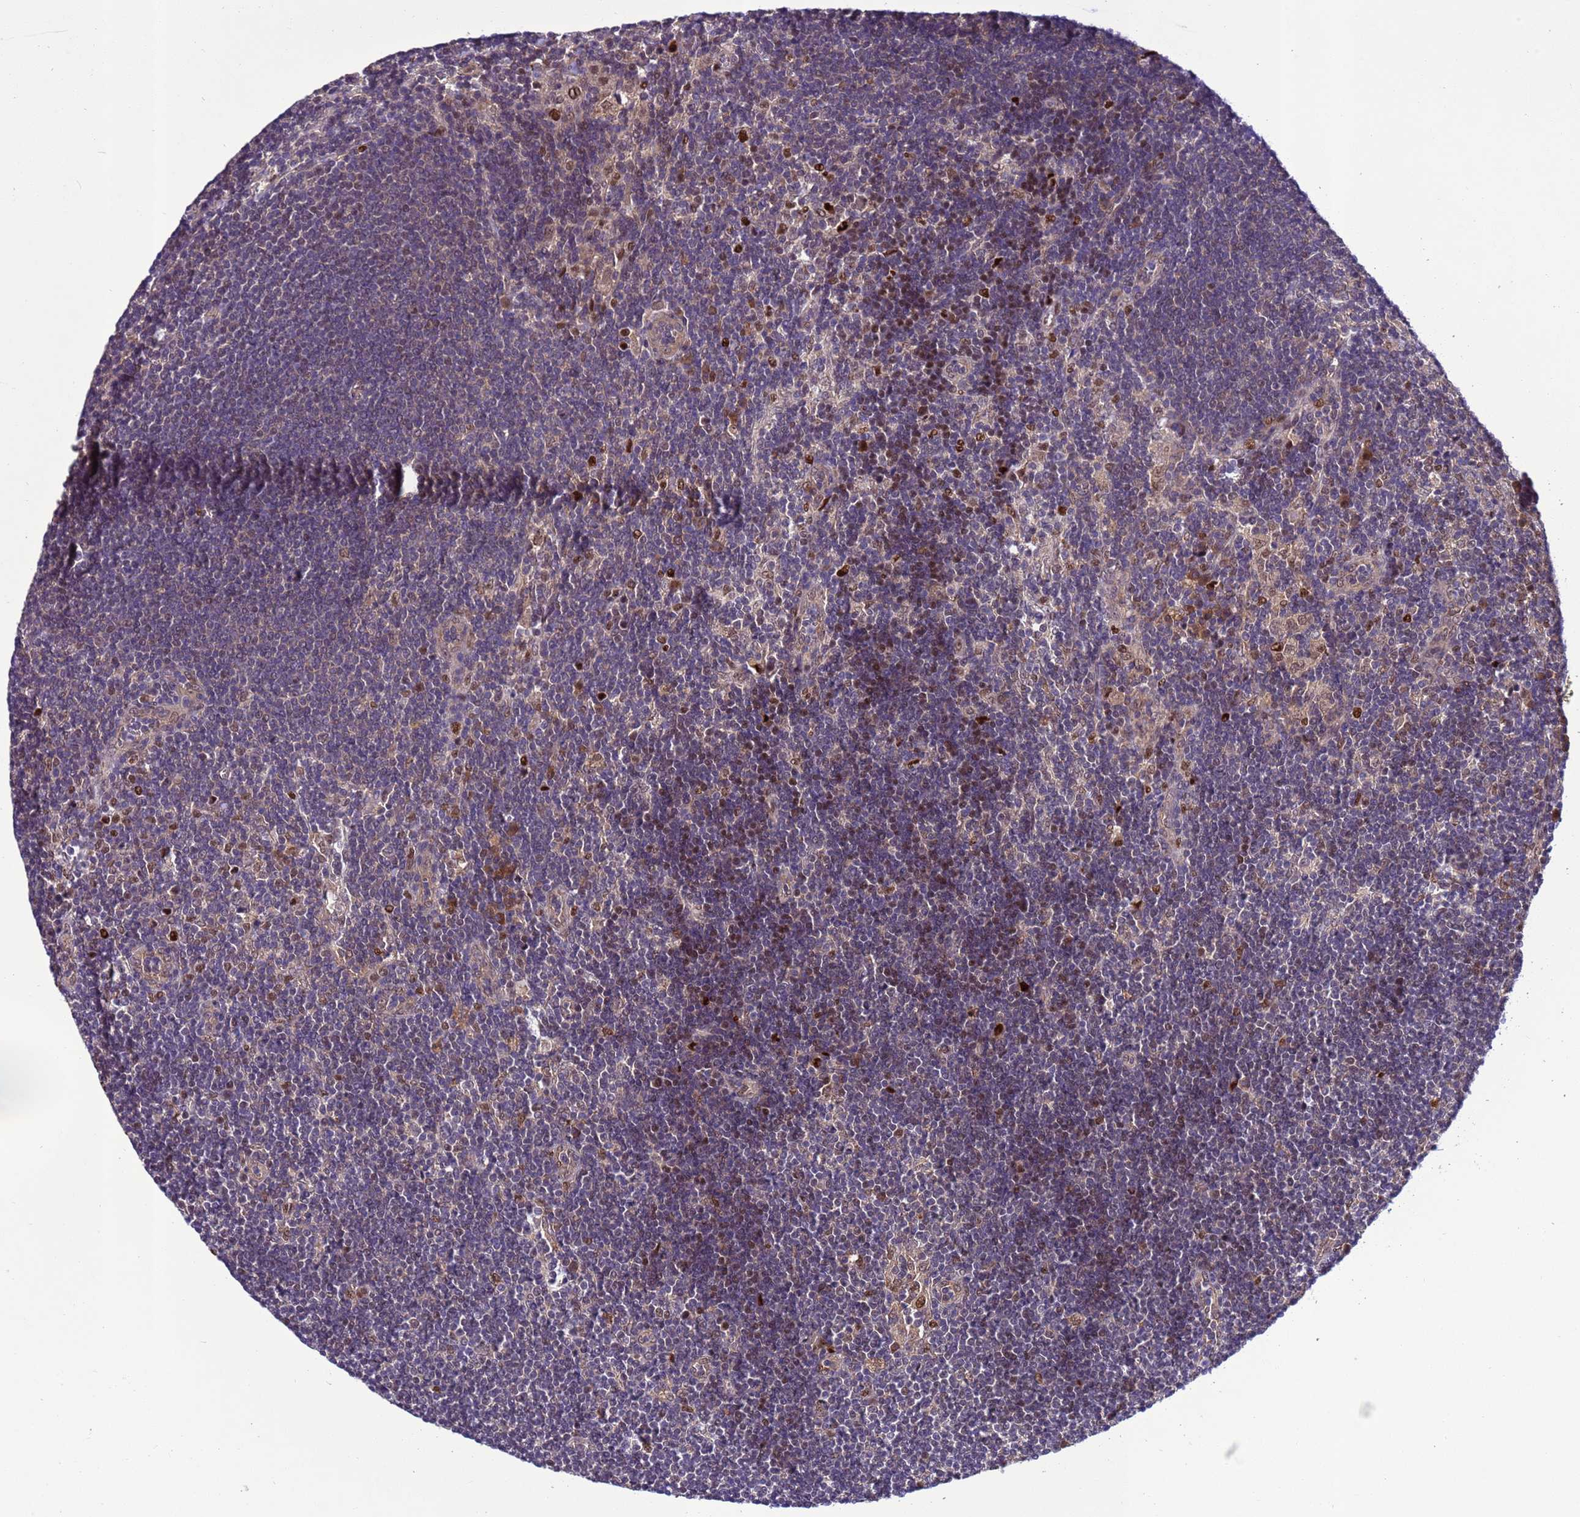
{"staining": {"intensity": "negative", "quantity": "none", "location": "none"}, "tissue": "lymph node", "cell_type": "Germinal center cells", "image_type": "normal", "snomed": [{"axis": "morphology", "description": "Normal tissue, NOS"}, {"axis": "topography", "description": "Lymph node"}], "caption": "Photomicrograph shows no significant protein positivity in germinal center cells of benign lymph node. (Stains: DAB (3,3'-diaminobenzidine) immunohistochemistry (IHC) with hematoxylin counter stain, Microscopy: brightfield microscopy at high magnification).", "gene": "RASD1", "patient": {"sex": "male", "age": 24}}